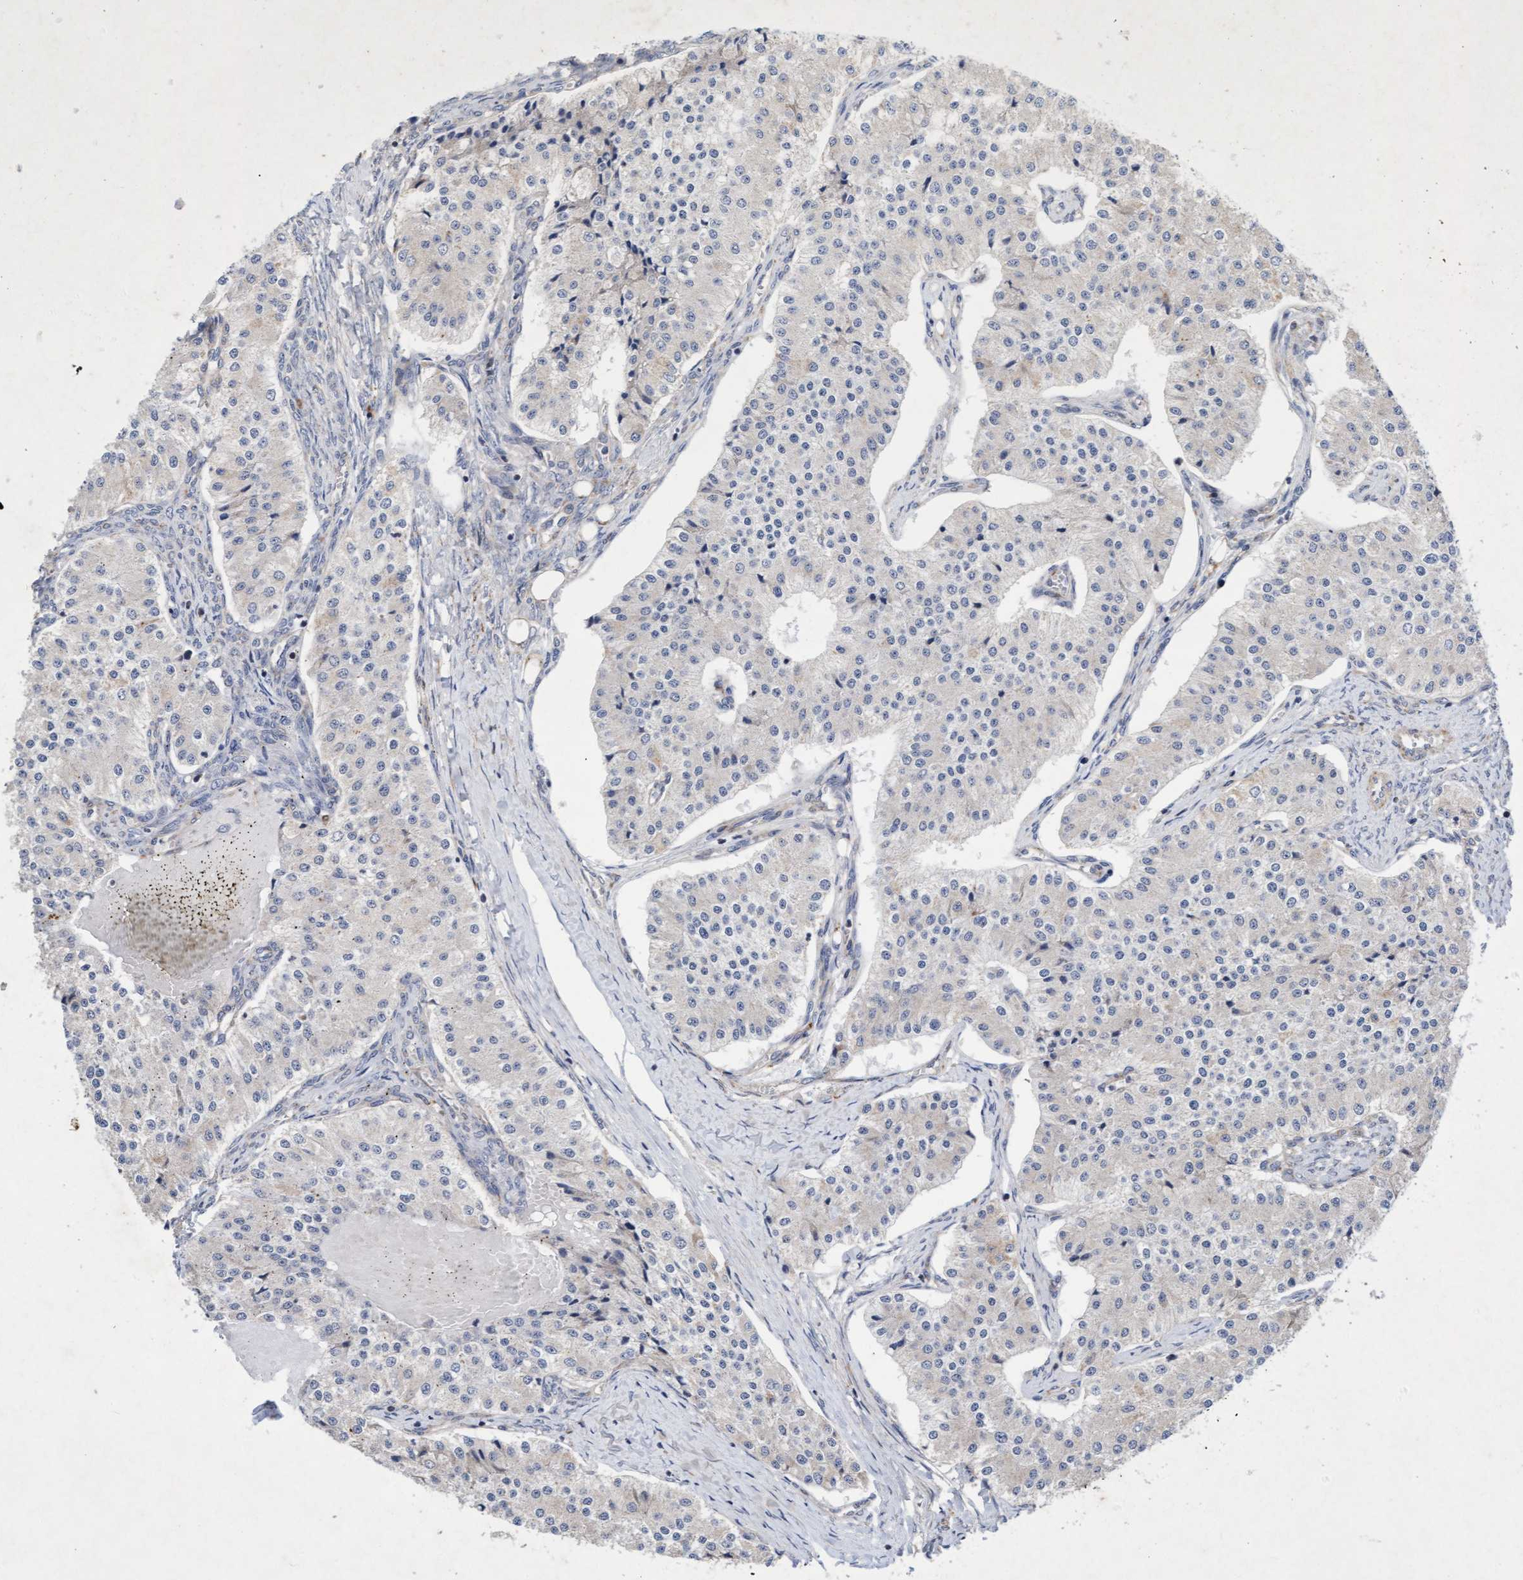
{"staining": {"intensity": "negative", "quantity": "none", "location": "none"}, "tissue": "carcinoid", "cell_type": "Tumor cells", "image_type": "cancer", "snomed": [{"axis": "morphology", "description": "Carcinoid, malignant, NOS"}, {"axis": "topography", "description": "Colon"}], "caption": "IHC micrograph of human carcinoid stained for a protein (brown), which shows no positivity in tumor cells. Nuclei are stained in blue.", "gene": "TMEM70", "patient": {"sex": "female", "age": 52}}